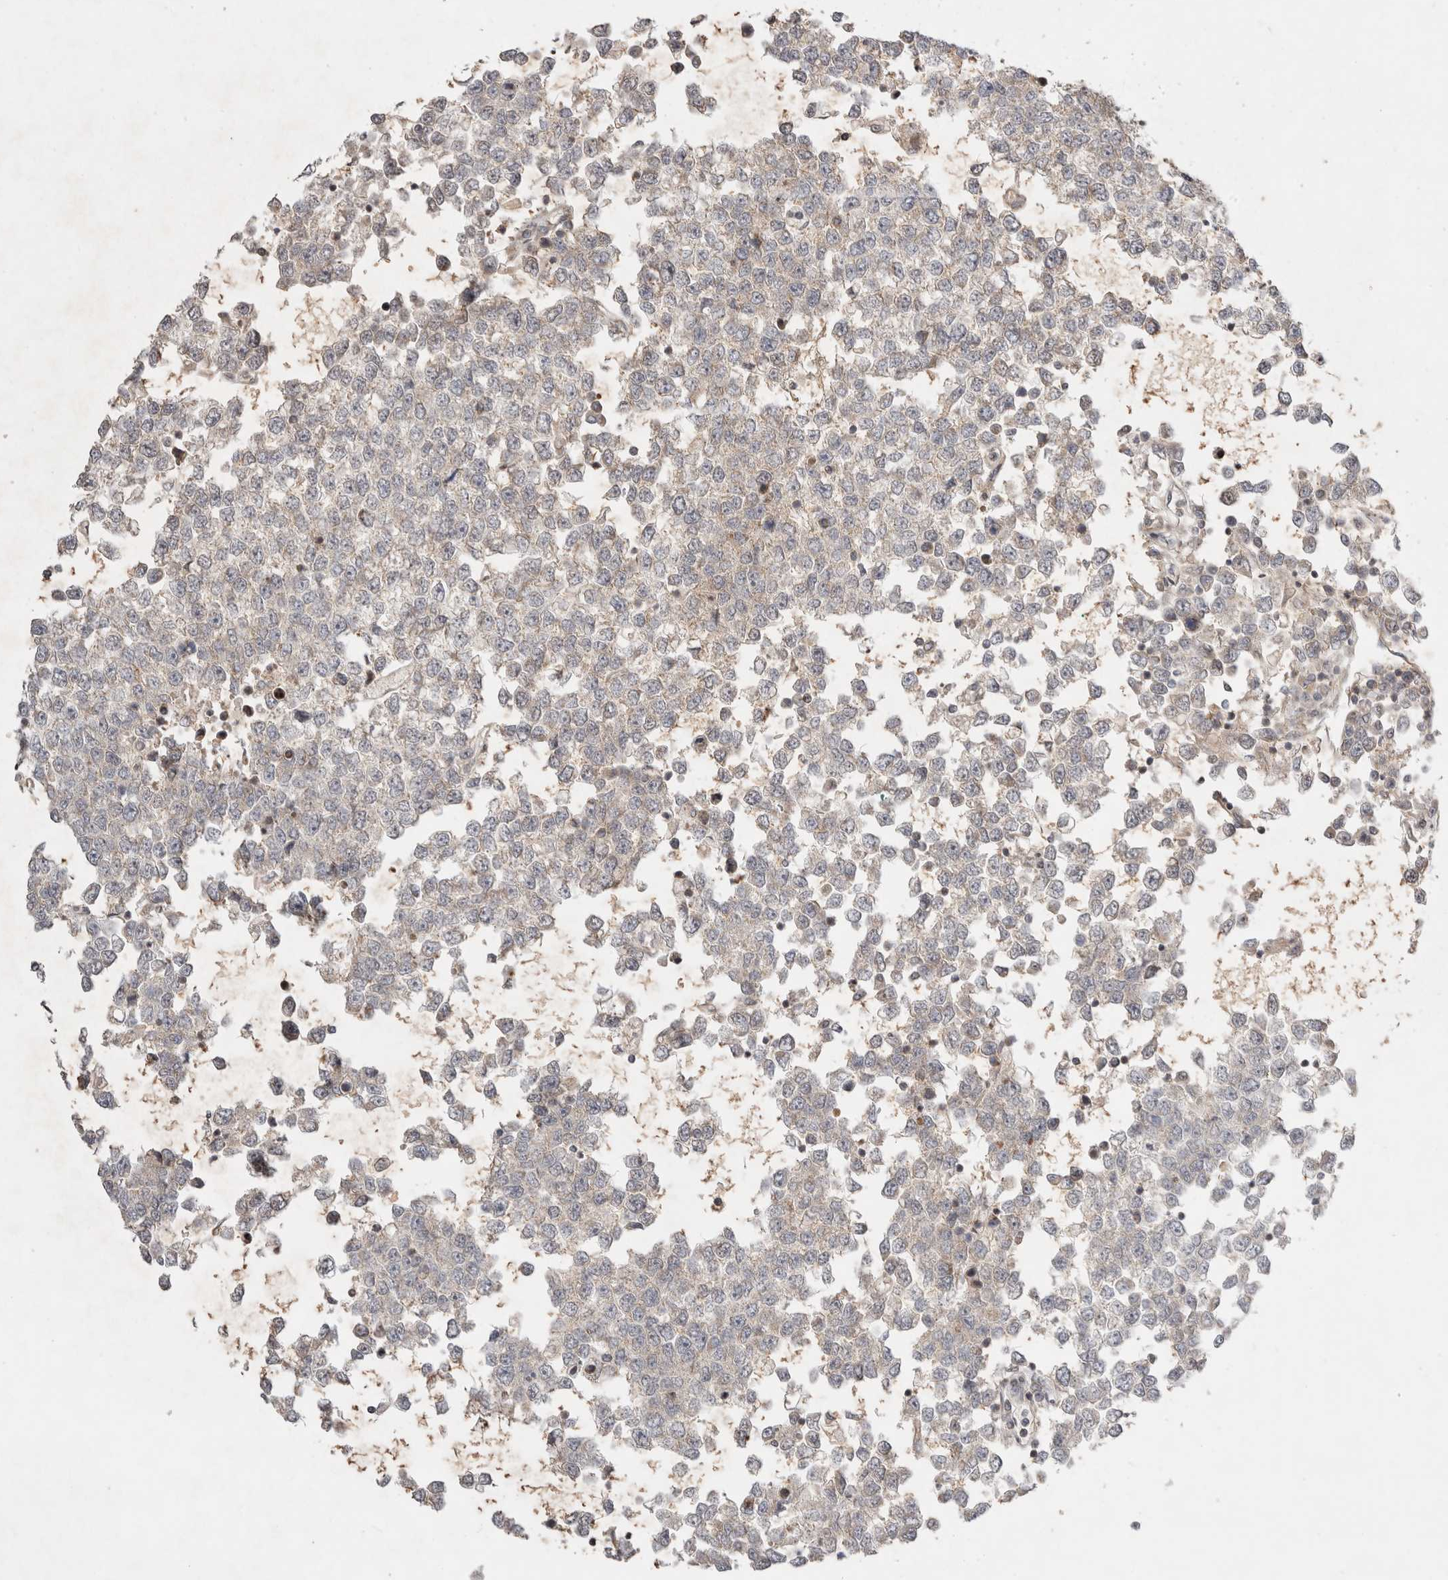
{"staining": {"intensity": "negative", "quantity": "none", "location": "none"}, "tissue": "testis cancer", "cell_type": "Tumor cells", "image_type": "cancer", "snomed": [{"axis": "morphology", "description": "Seminoma, NOS"}, {"axis": "topography", "description": "Testis"}], "caption": "The micrograph exhibits no staining of tumor cells in testis seminoma.", "gene": "EIF2AK1", "patient": {"sex": "male", "age": 65}}